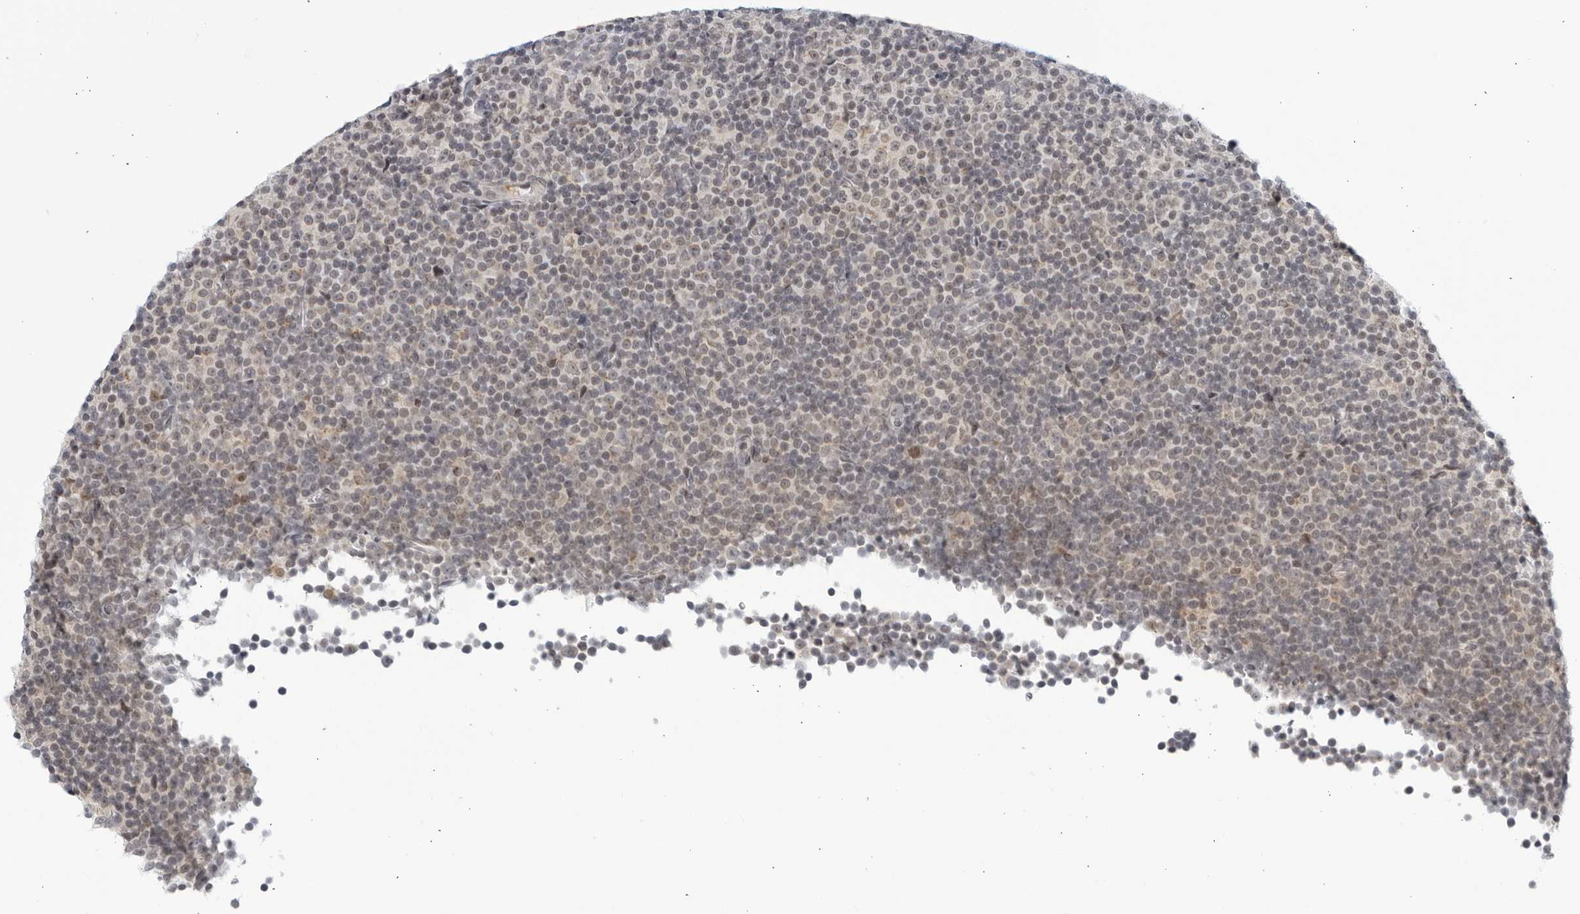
{"staining": {"intensity": "weak", "quantity": "<25%", "location": "cytoplasmic/membranous"}, "tissue": "lymphoma", "cell_type": "Tumor cells", "image_type": "cancer", "snomed": [{"axis": "morphology", "description": "Malignant lymphoma, non-Hodgkin's type, Low grade"}, {"axis": "topography", "description": "Lymph node"}], "caption": "A photomicrograph of low-grade malignant lymphoma, non-Hodgkin's type stained for a protein shows no brown staining in tumor cells.", "gene": "WDTC1", "patient": {"sex": "female", "age": 67}}